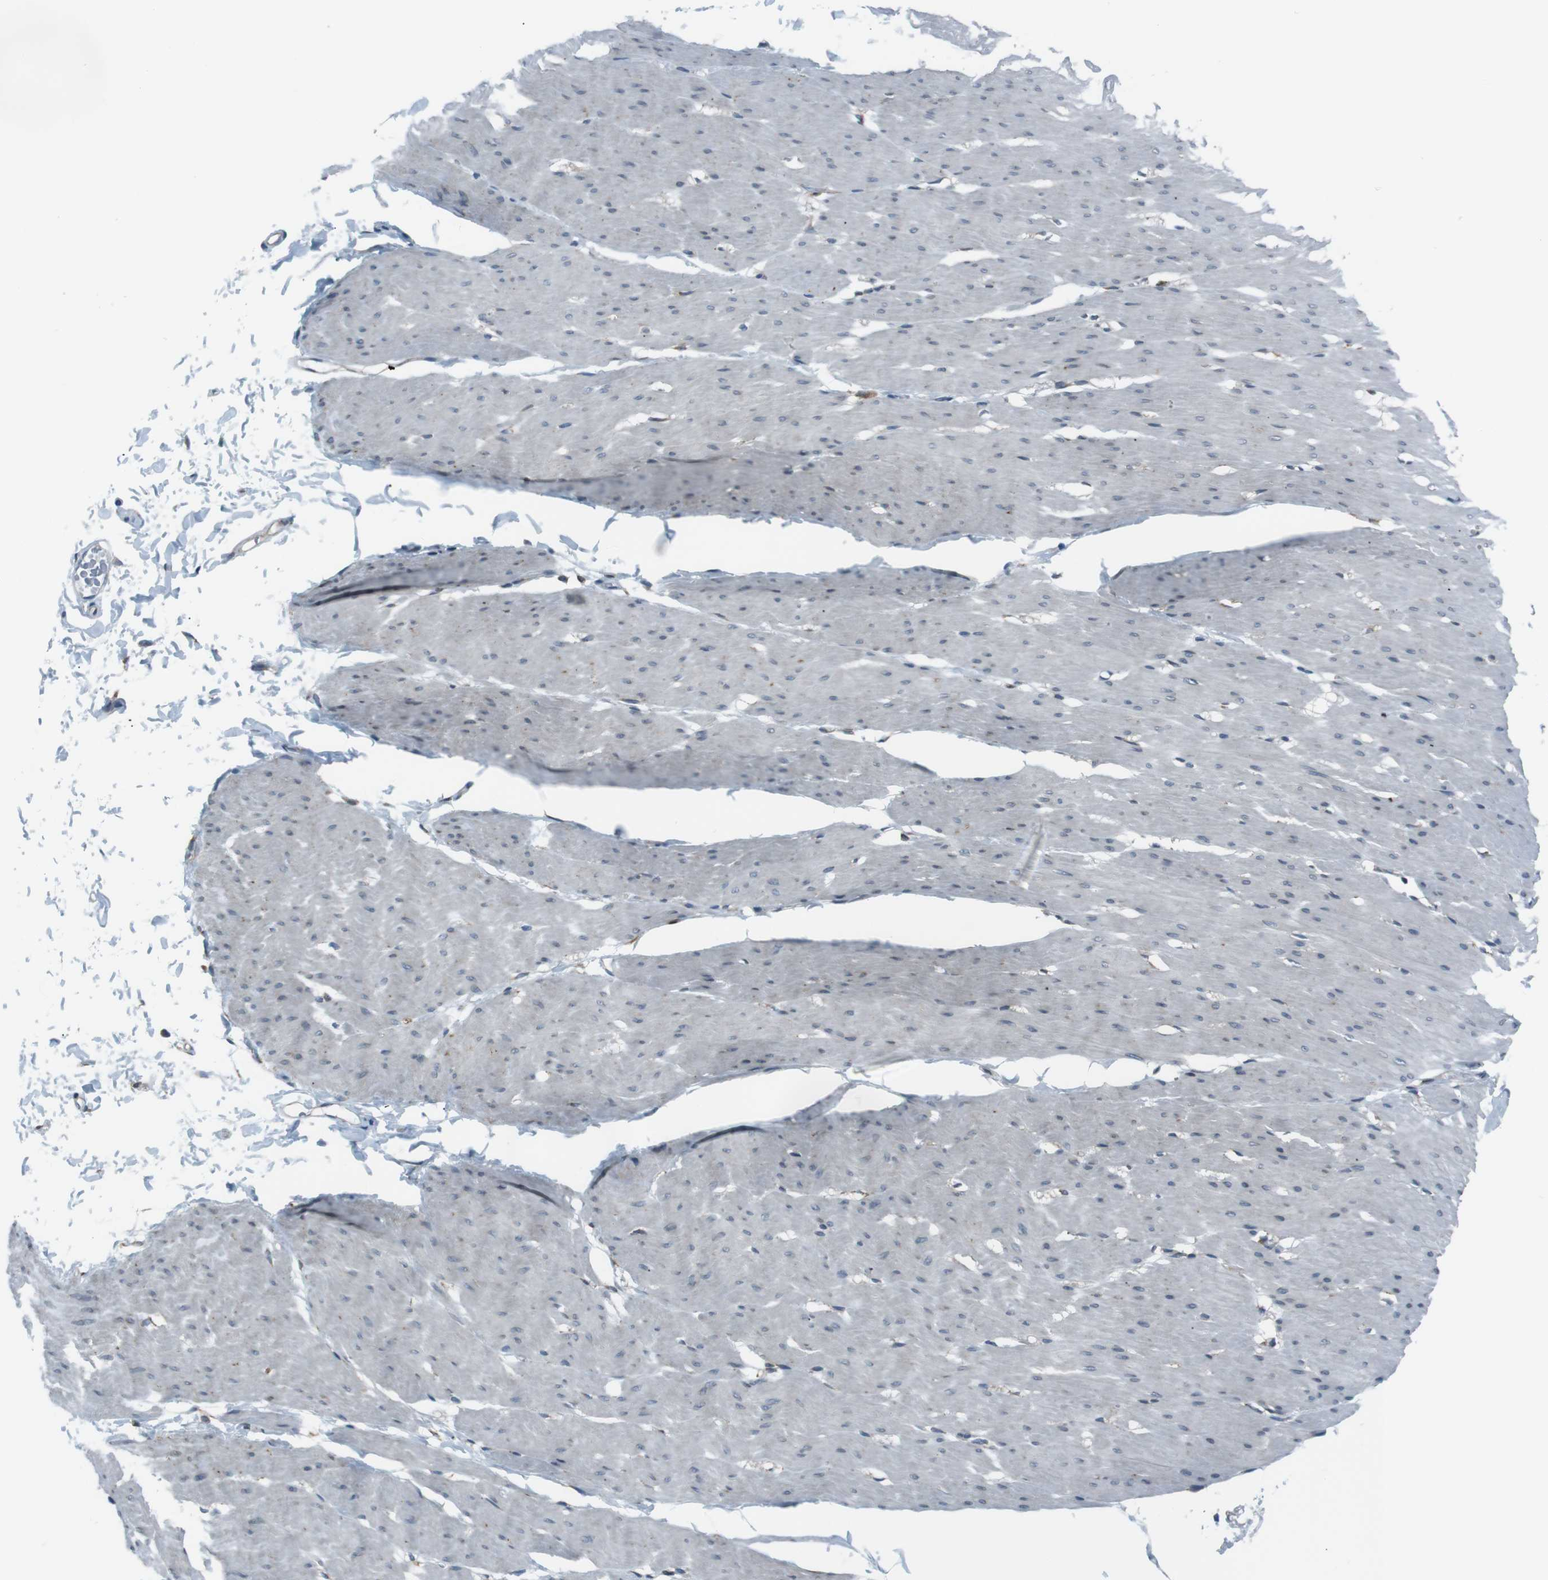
{"staining": {"intensity": "negative", "quantity": "none", "location": "none"}, "tissue": "smooth muscle", "cell_type": "Smooth muscle cells", "image_type": "normal", "snomed": [{"axis": "morphology", "description": "Normal tissue, NOS"}, {"axis": "topography", "description": "Smooth muscle"}, {"axis": "topography", "description": "Colon"}], "caption": "Immunohistochemical staining of unremarkable smooth muscle reveals no significant expression in smooth muscle cells. (Brightfield microscopy of DAB immunohistochemistry at high magnification).", "gene": "SIGMAR1", "patient": {"sex": "male", "age": 67}}